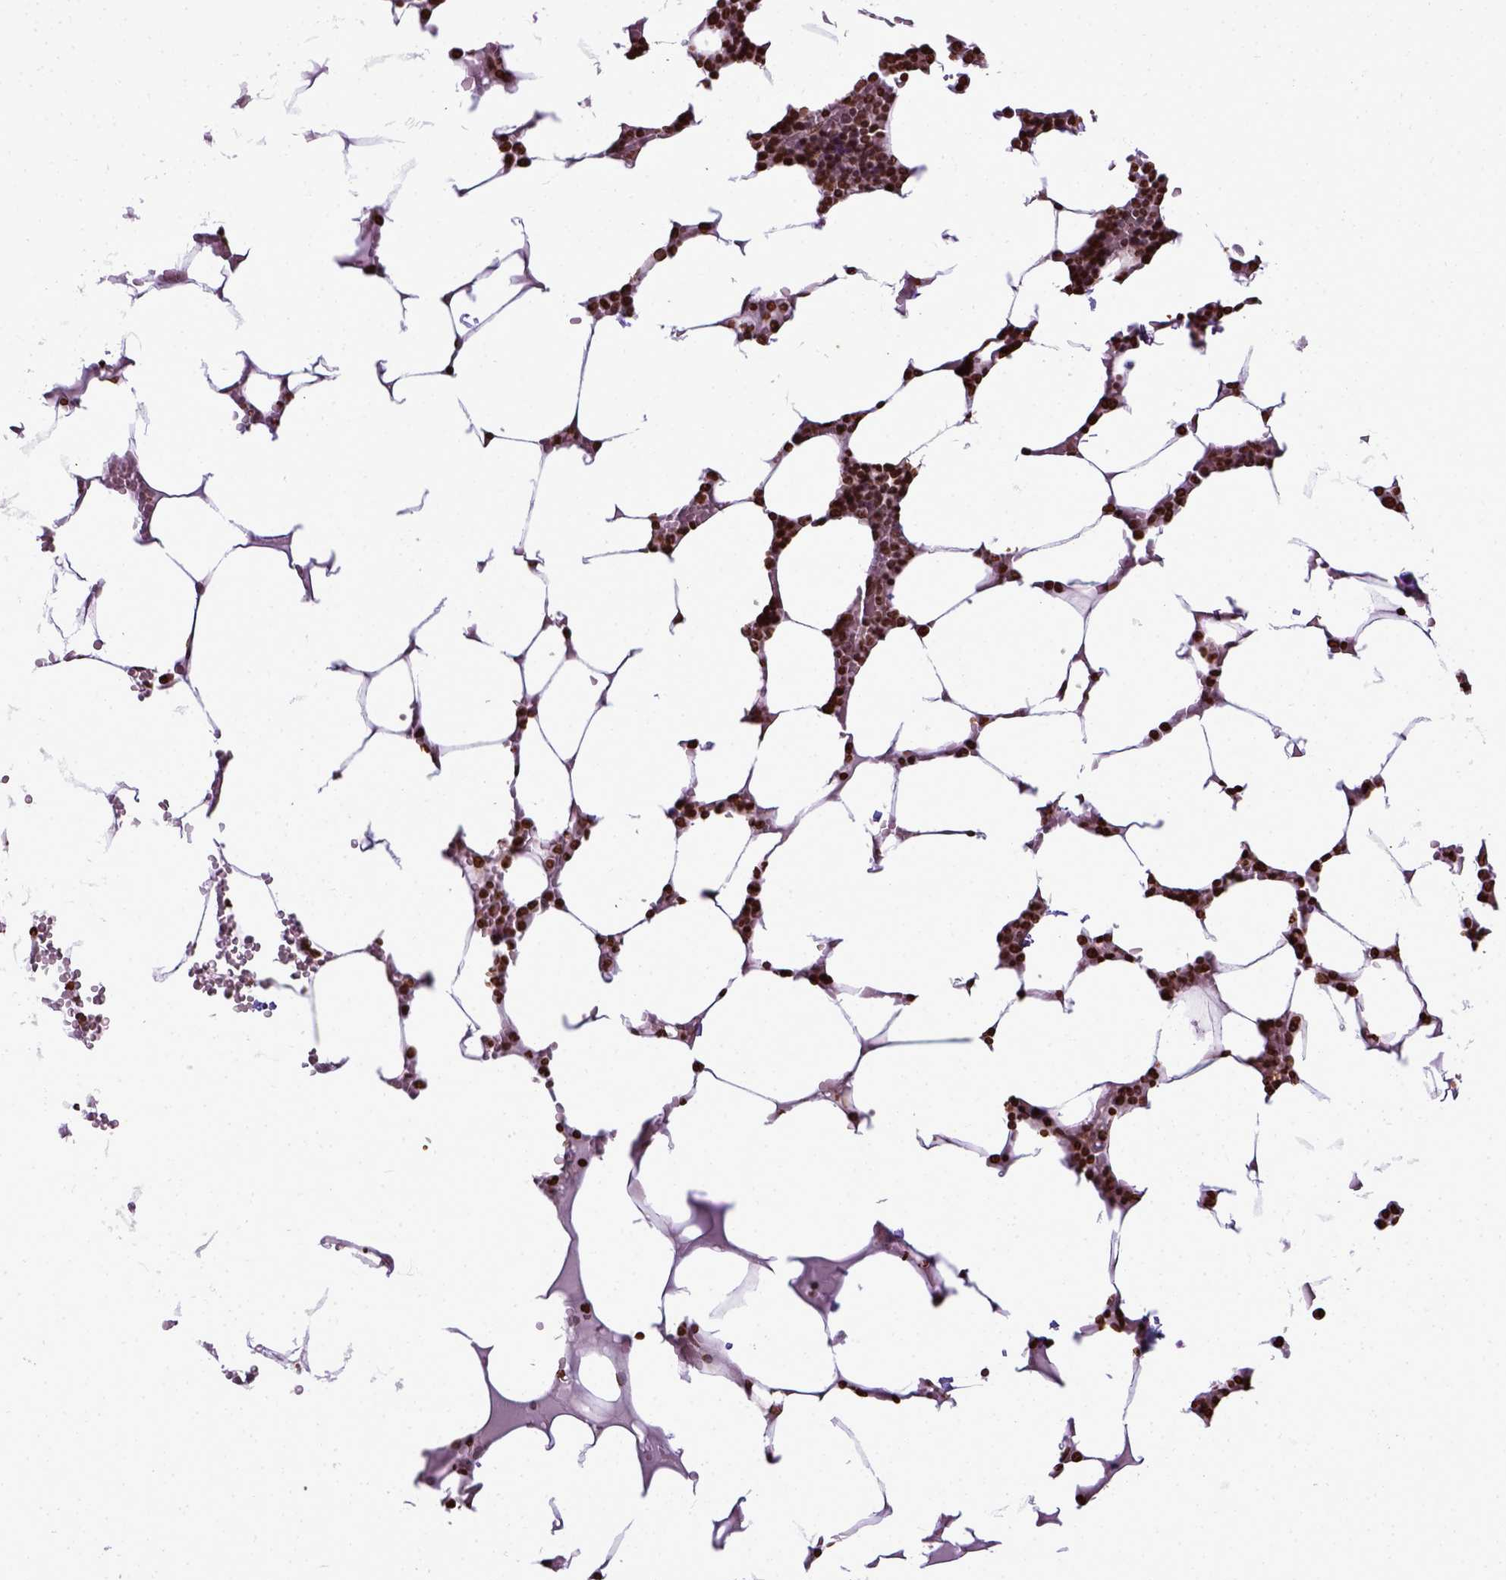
{"staining": {"intensity": "strong", "quantity": ">75%", "location": "nuclear"}, "tissue": "bone marrow", "cell_type": "Hematopoietic cells", "image_type": "normal", "snomed": [{"axis": "morphology", "description": "Normal tissue, NOS"}, {"axis": "topography", "description": "Bone marrow"}], "caption": "This micrograph exhibits IHC staining of normal human bone marrow, with high strong nuclear staining in approximately >75% of hematopoietic cells.", "gene": "ZNF75D", "patient": {"sex": "female", "age": 52}}